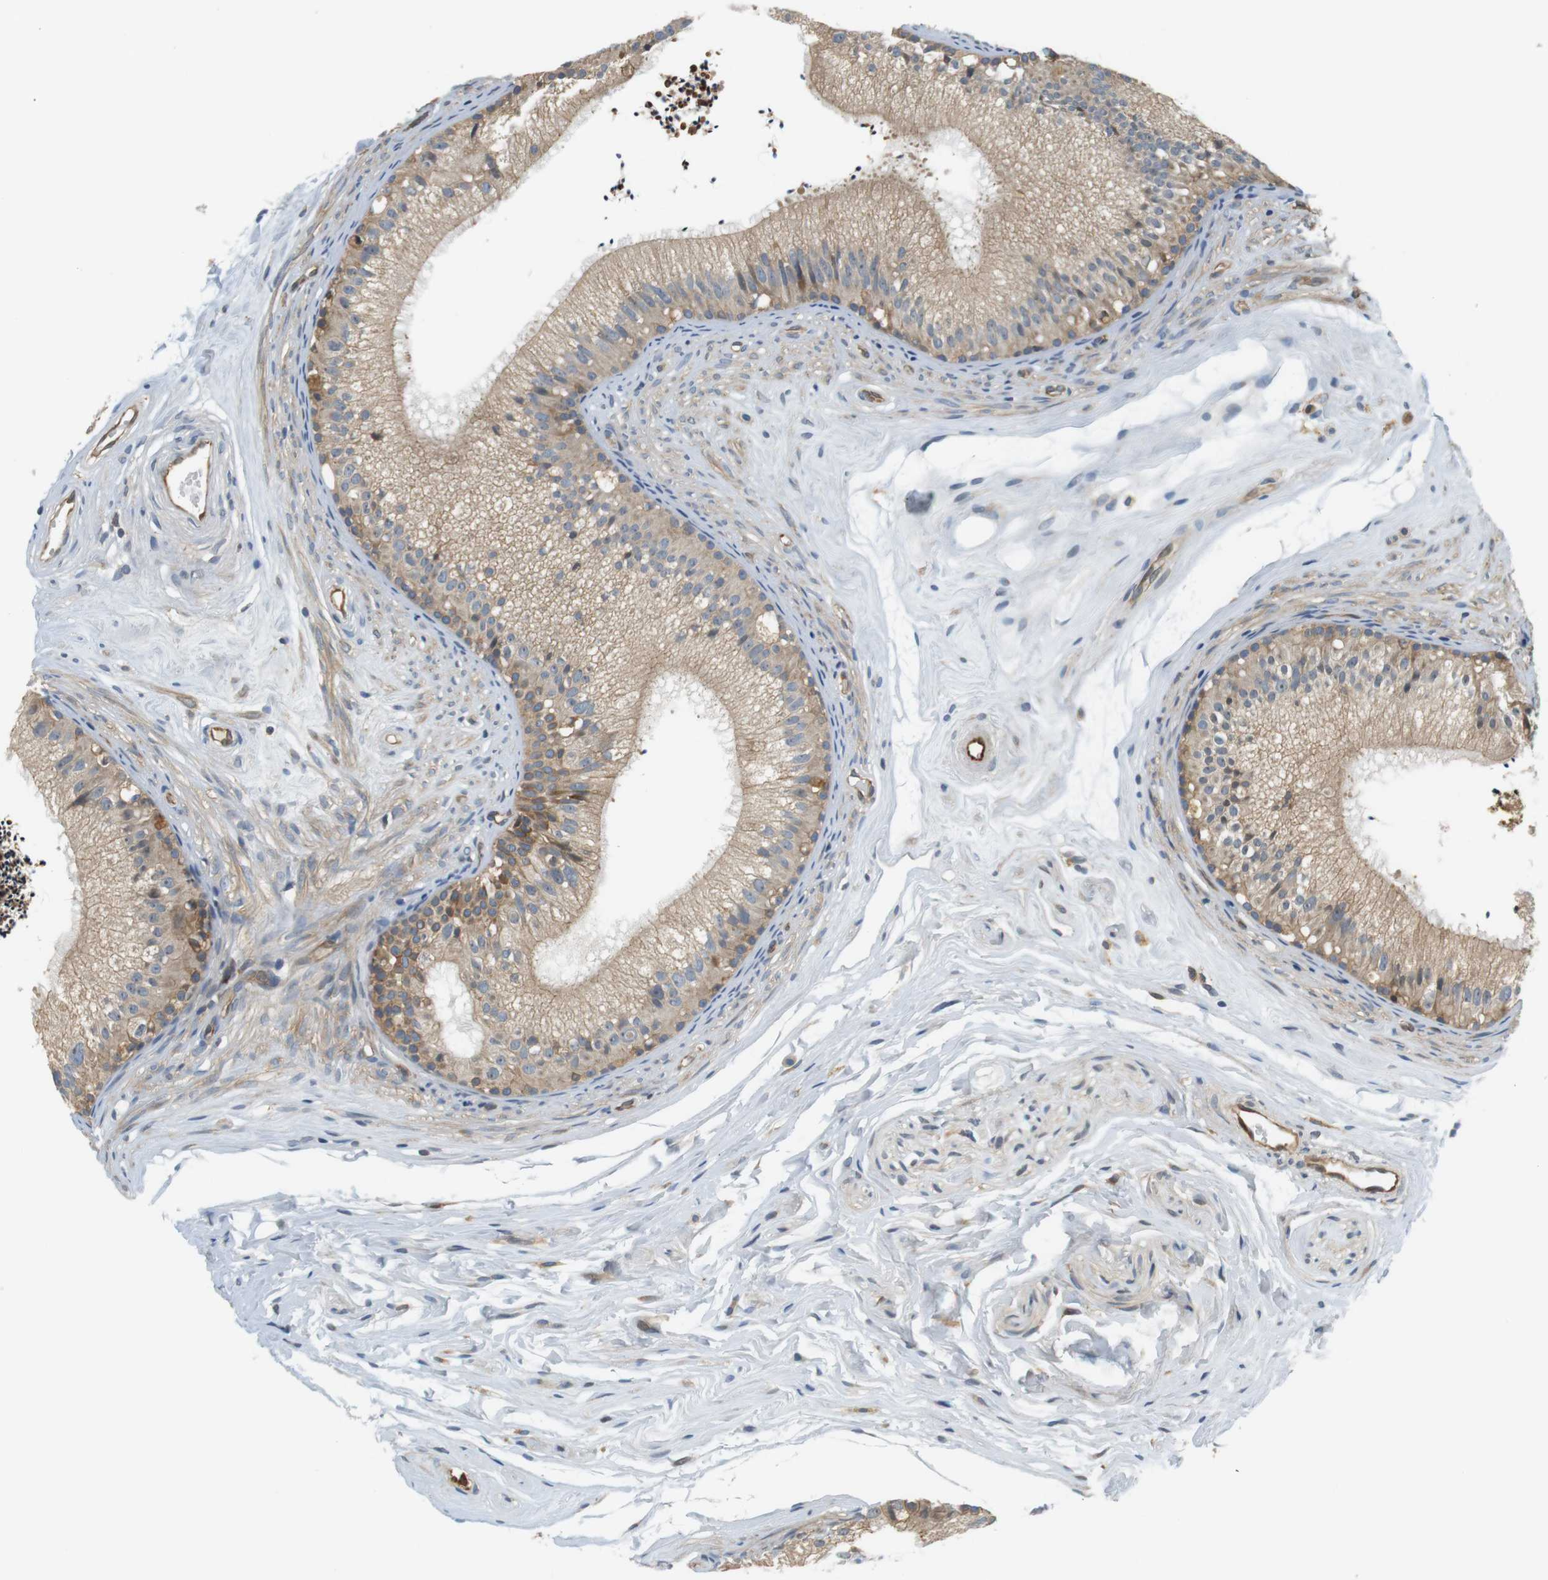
{"staining": {"intensity": "moderate", "quantity": ">75%", "location": "cytoplasmic/membranous"}, "tissue": "epididymis", "cell_type": "Glandular cells", "image_type": "normal", "snomed": [{"axis": "morphology", "description": "Normal tissue, NOS"}, {"axis": "topography", "description": "Epididymis"}], "caption": "The image demonstrates staining of benign epididymis, revealing moderate cytoplasmic/membranous protein positivity (brown color) within glandular cells. The protein is stained brown, and the nuclei are stained in blue (DAB (3,3'-diaminobenzidine) IHC with brightfield microscopy, high magnification).", "gene": "SH3GLB1", "patient": {"sex": "male", "age": 56}}